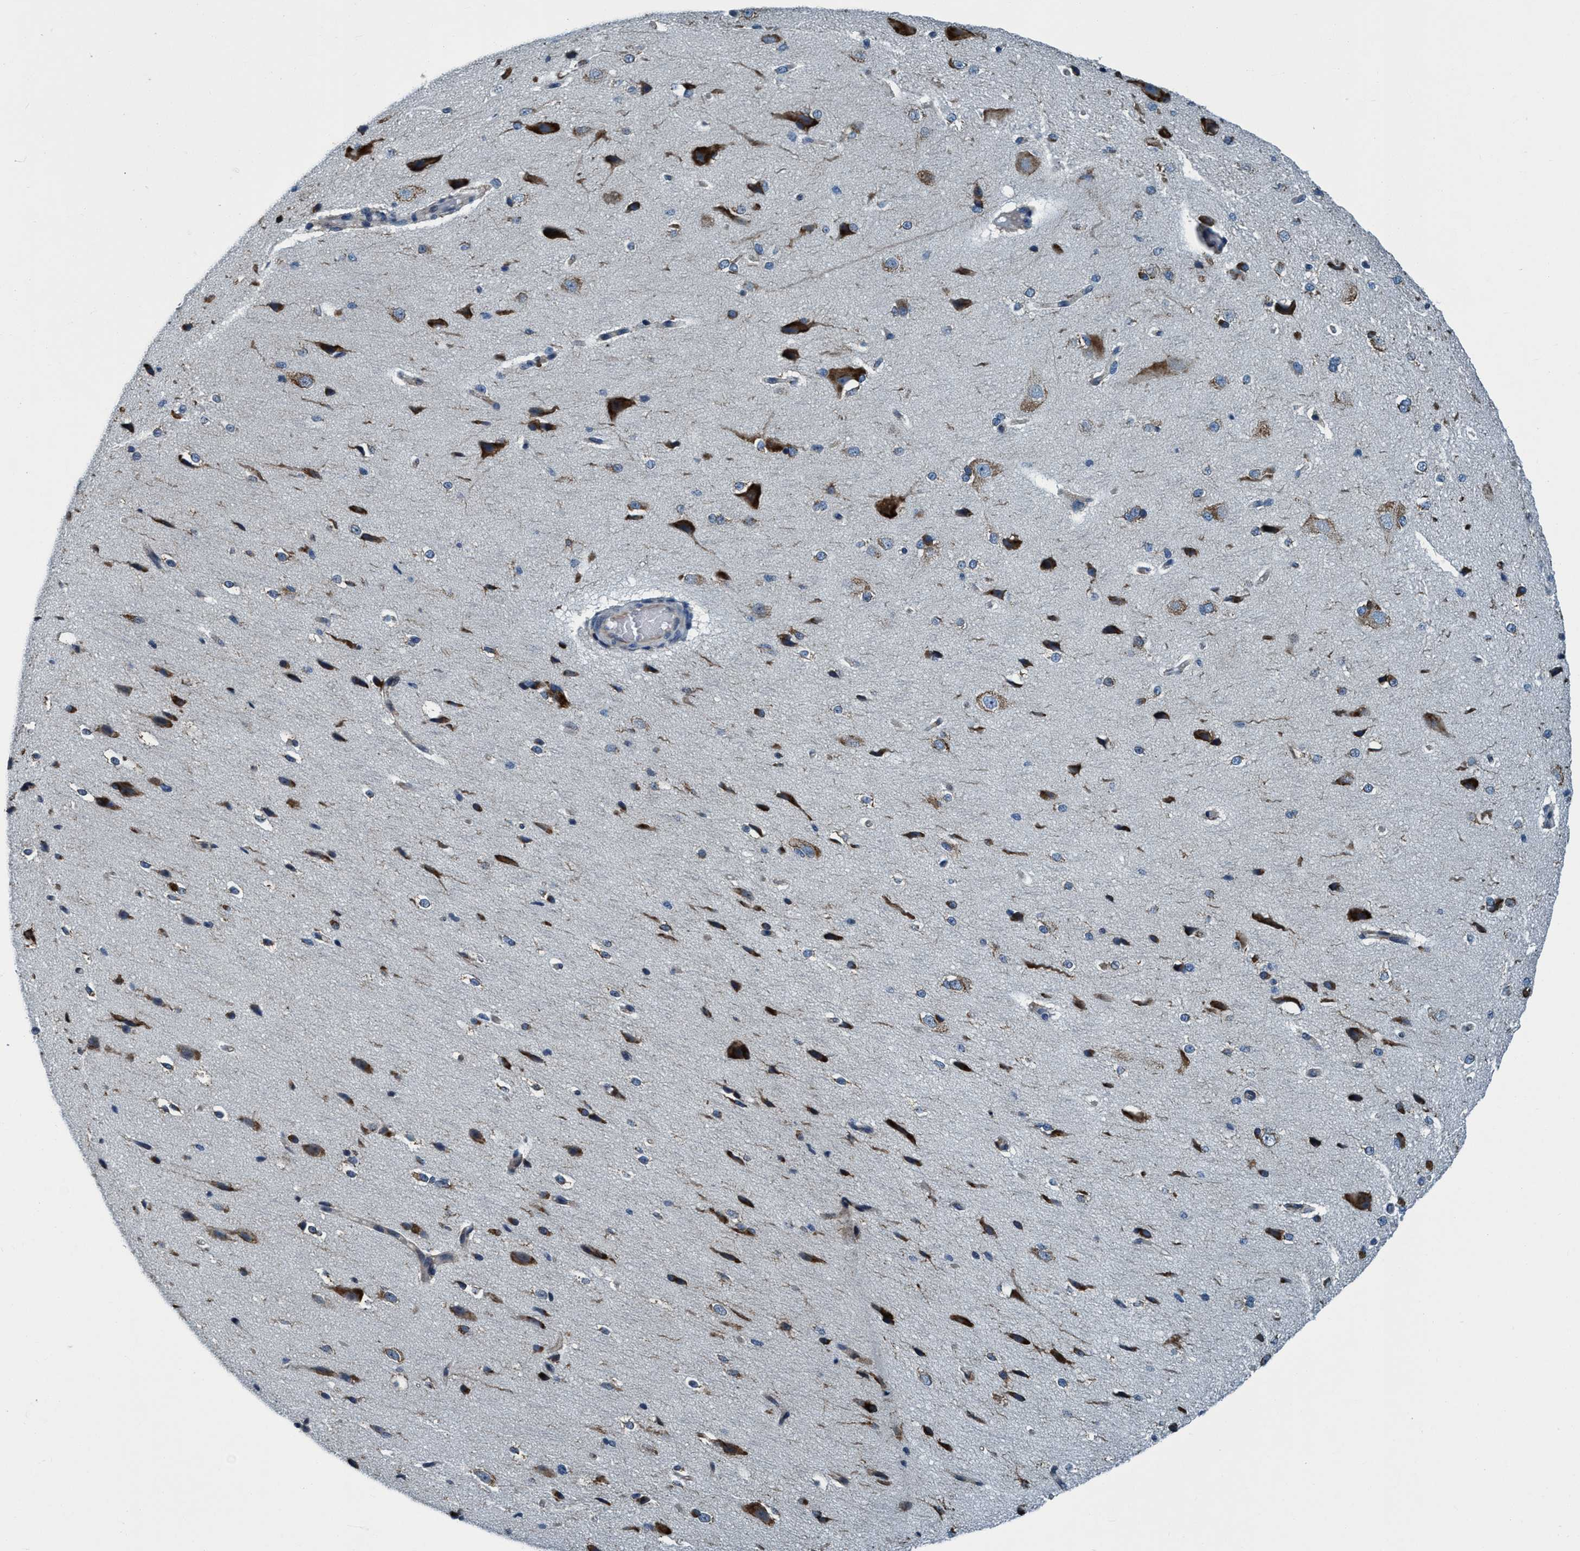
{"staining": {"intensity": "weak", "quantity": "25%-75%", "location": "cytoplasmic/membranous"}, "tissue": "cerebral cortex", "cell_type": "Endothelial cells", "image_type": "normal", "snomed": [{"axis": "morphology", "description": "Normal tissue, NOS"}, {"axis": "morphology", "description": "Developmental malformation"}, {"axis": "topography", "description": "Cerebral cortex"}], "caption": "Normal cerebral cortex reveals weak cytoplasmic/membranous expression in about 25%-75% of endothelial cells (Stains: DAB in brown, nuclei in blue, Microscopy: brightfield microscopy at high magnification)..", "gene": "ARMC9", "patient": {"sex": "female", "age": 30}}